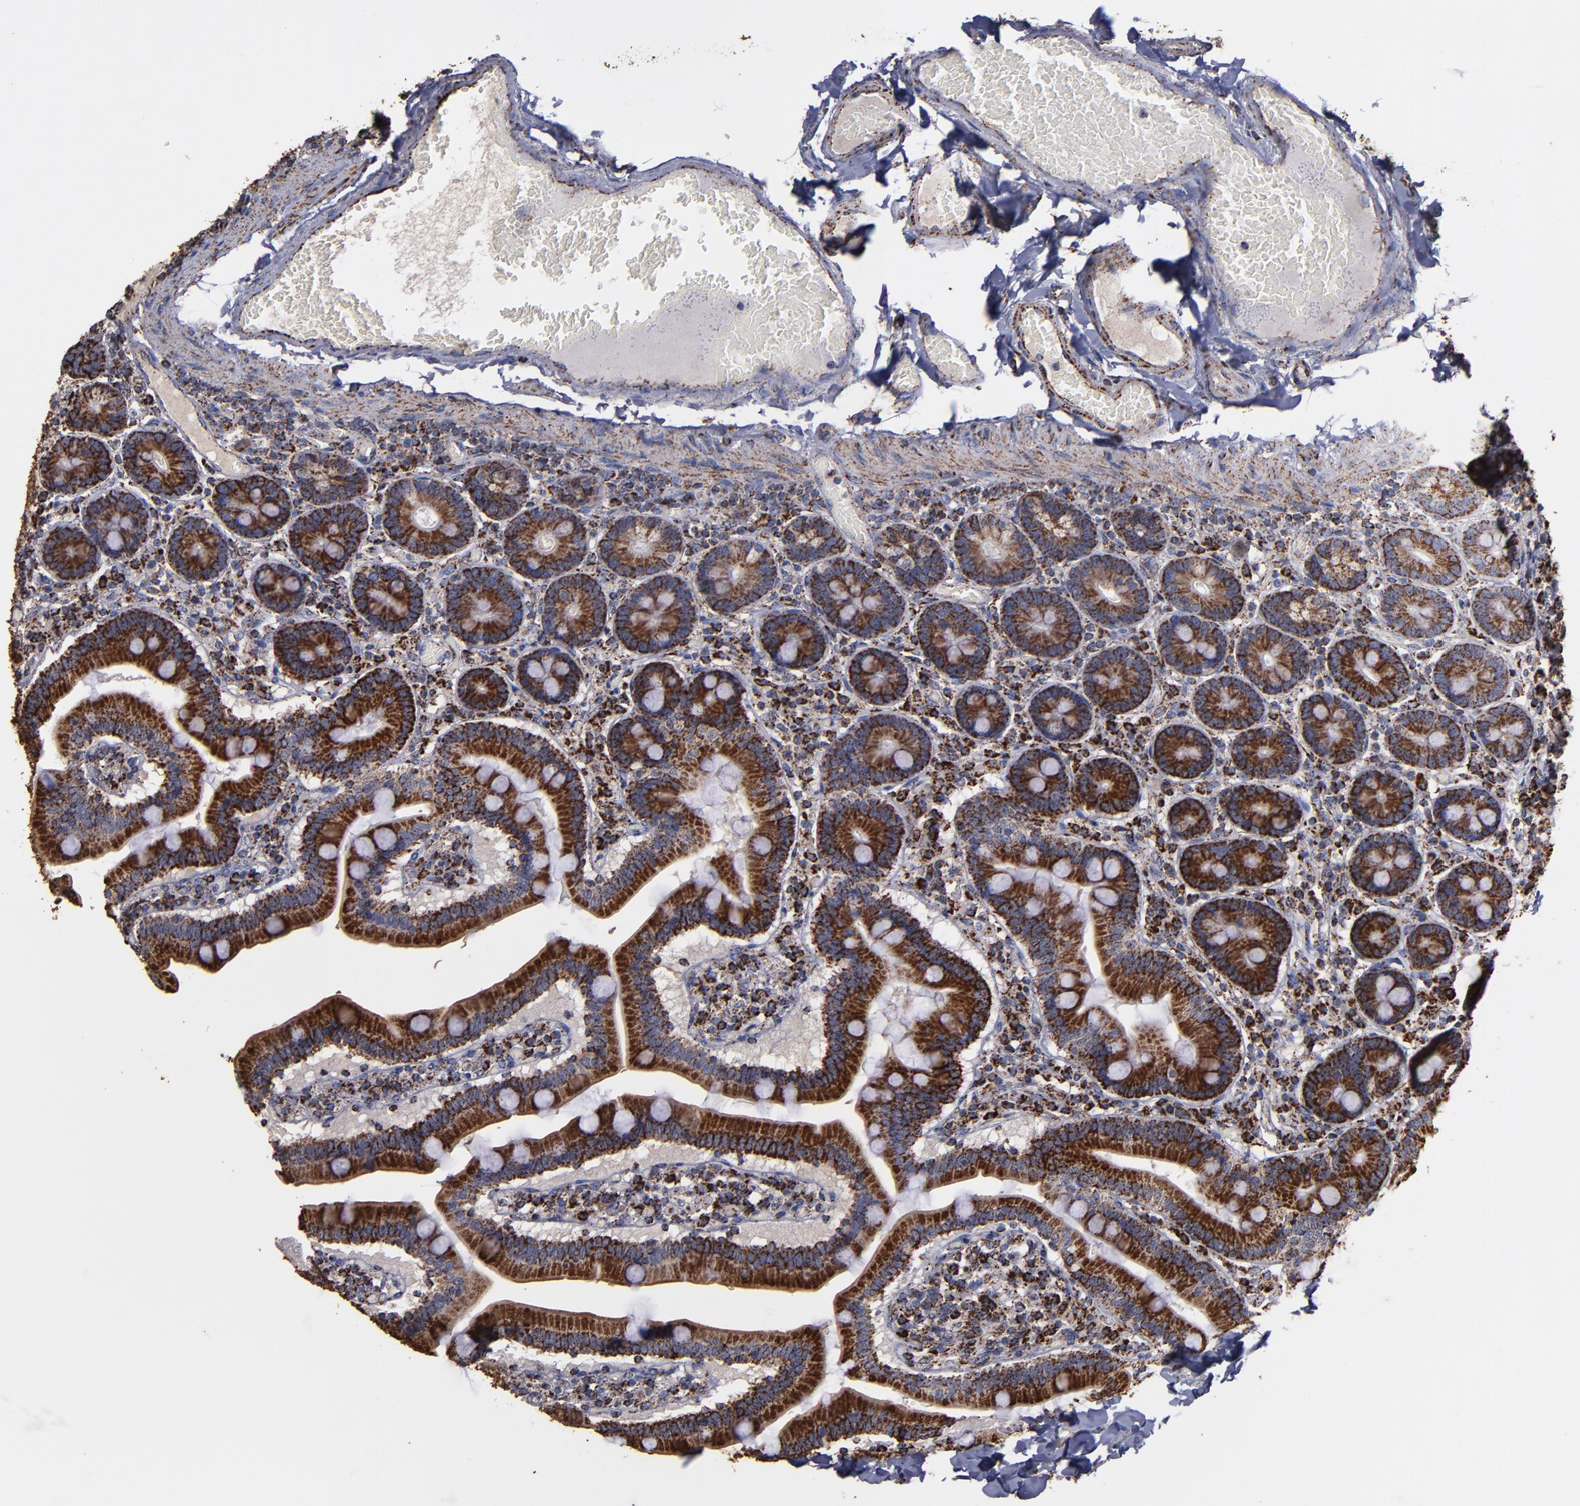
{"staining": {"intensity": "strong", "quantity": ">75%", "location": "cytoplasmic/membranous"}, "tissue": "duodenum", "cell_type": "Glandular cells", "image_type": "normal", "snomed": [{"axis": "morphology", "description": "Normal tissue, NOS"}, {"axis": "topography", "description": "Duodenum"}], "caption": "Immunohistochemical staining of unremarkable duodenum shows high levels of strong cytoplasmic/membranous staining in about >75% of glandular cells.", "gene": "SOD2", "patient": {"sex": "male", "age": 66}}